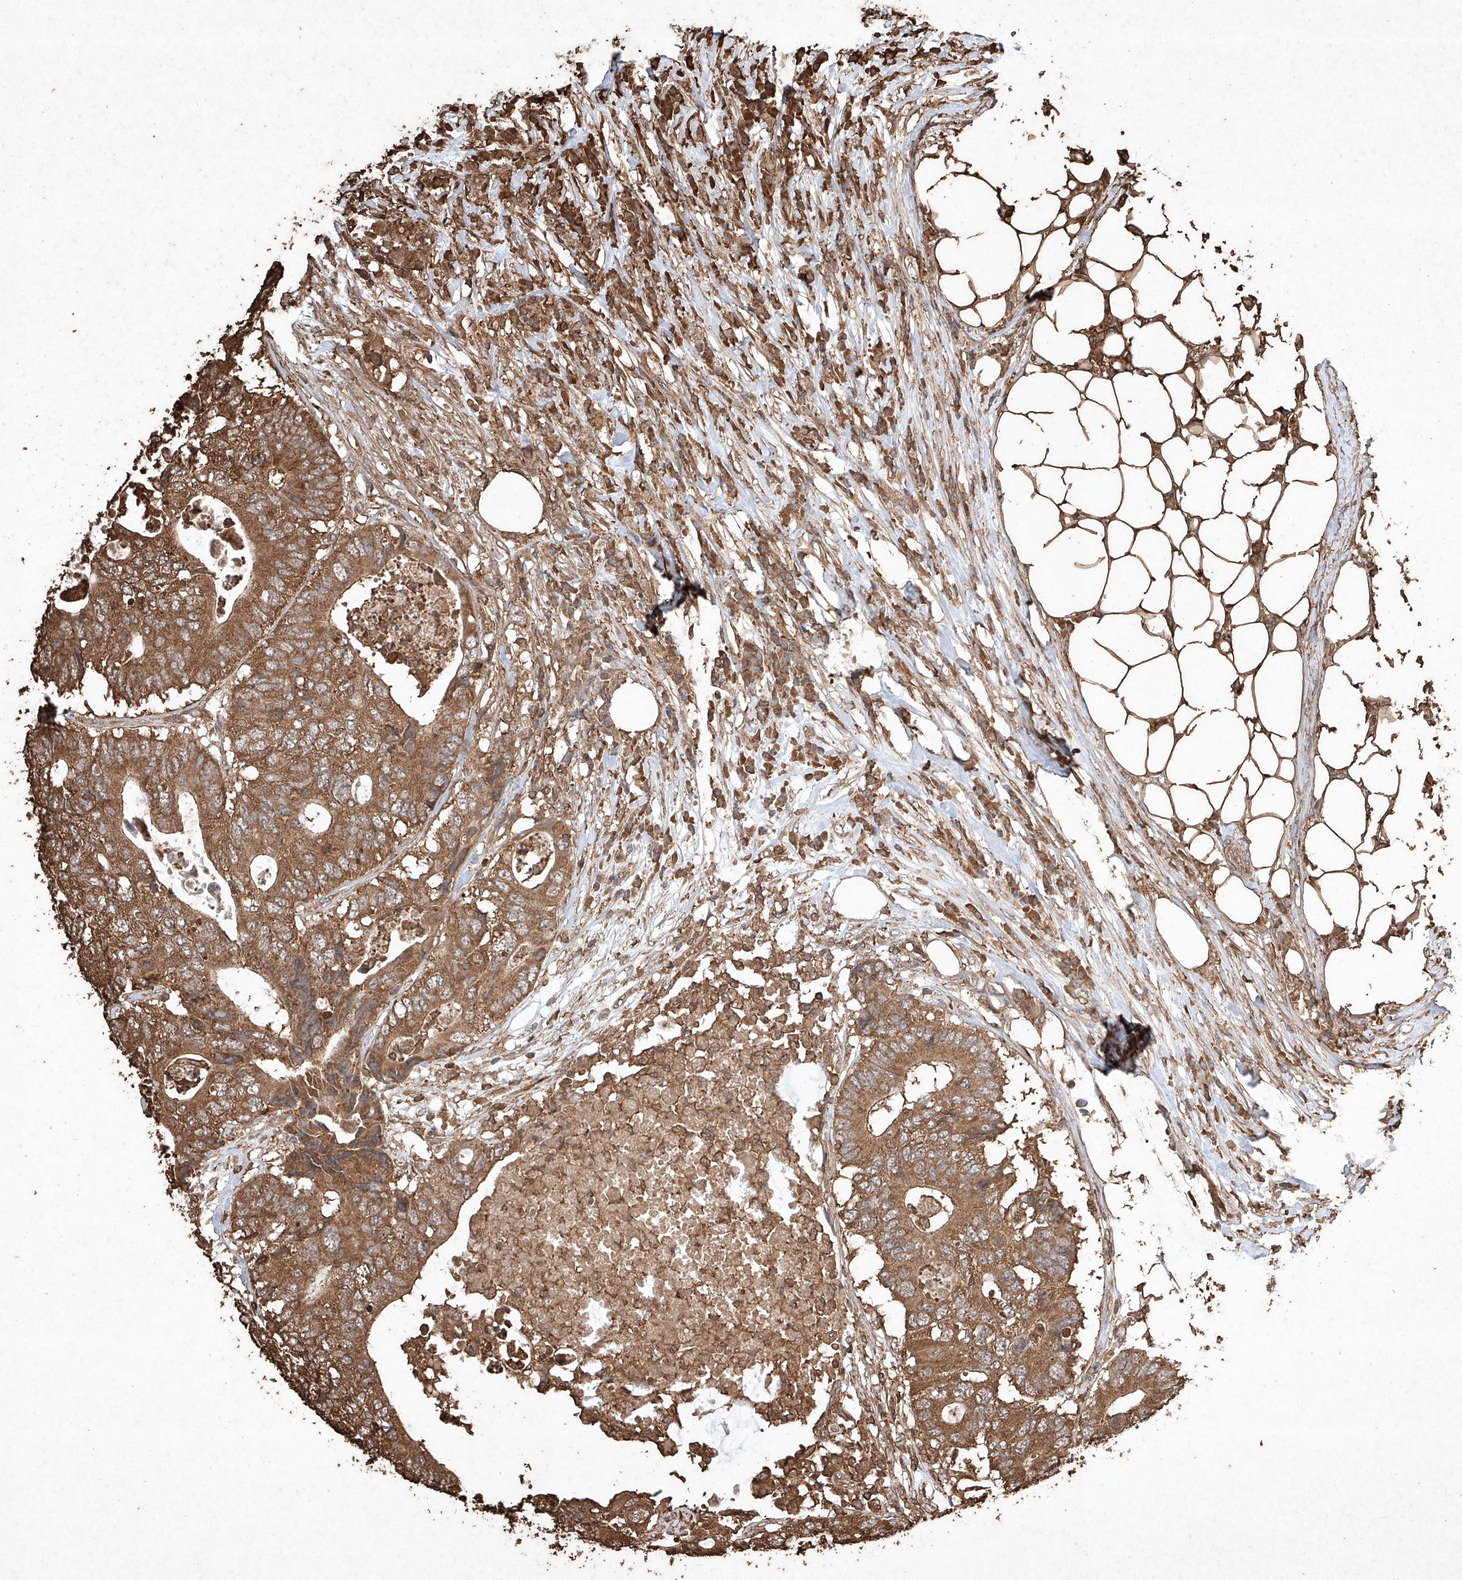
{"staining": {"intensity": "moderate", "quantity": ">75%", "location": "cytoplasmic/membranous"}, "tissue": "colorectal cancer", "cell_type": "Tumor cells", "image_type": "cancer", "snomed": [{"axis": "morphology", "description": "Adenocarcinoma, NOS"}, {"axis": "topography", "description": "Colon"}], "caption": "Protein expression analysis of colorectal cancer exhibits moderate cytoplasmic/membranous expression in approximately >75% of tumor cells.", "gene": "M6PR", "patient": {"sex": "male", "age": 71}}